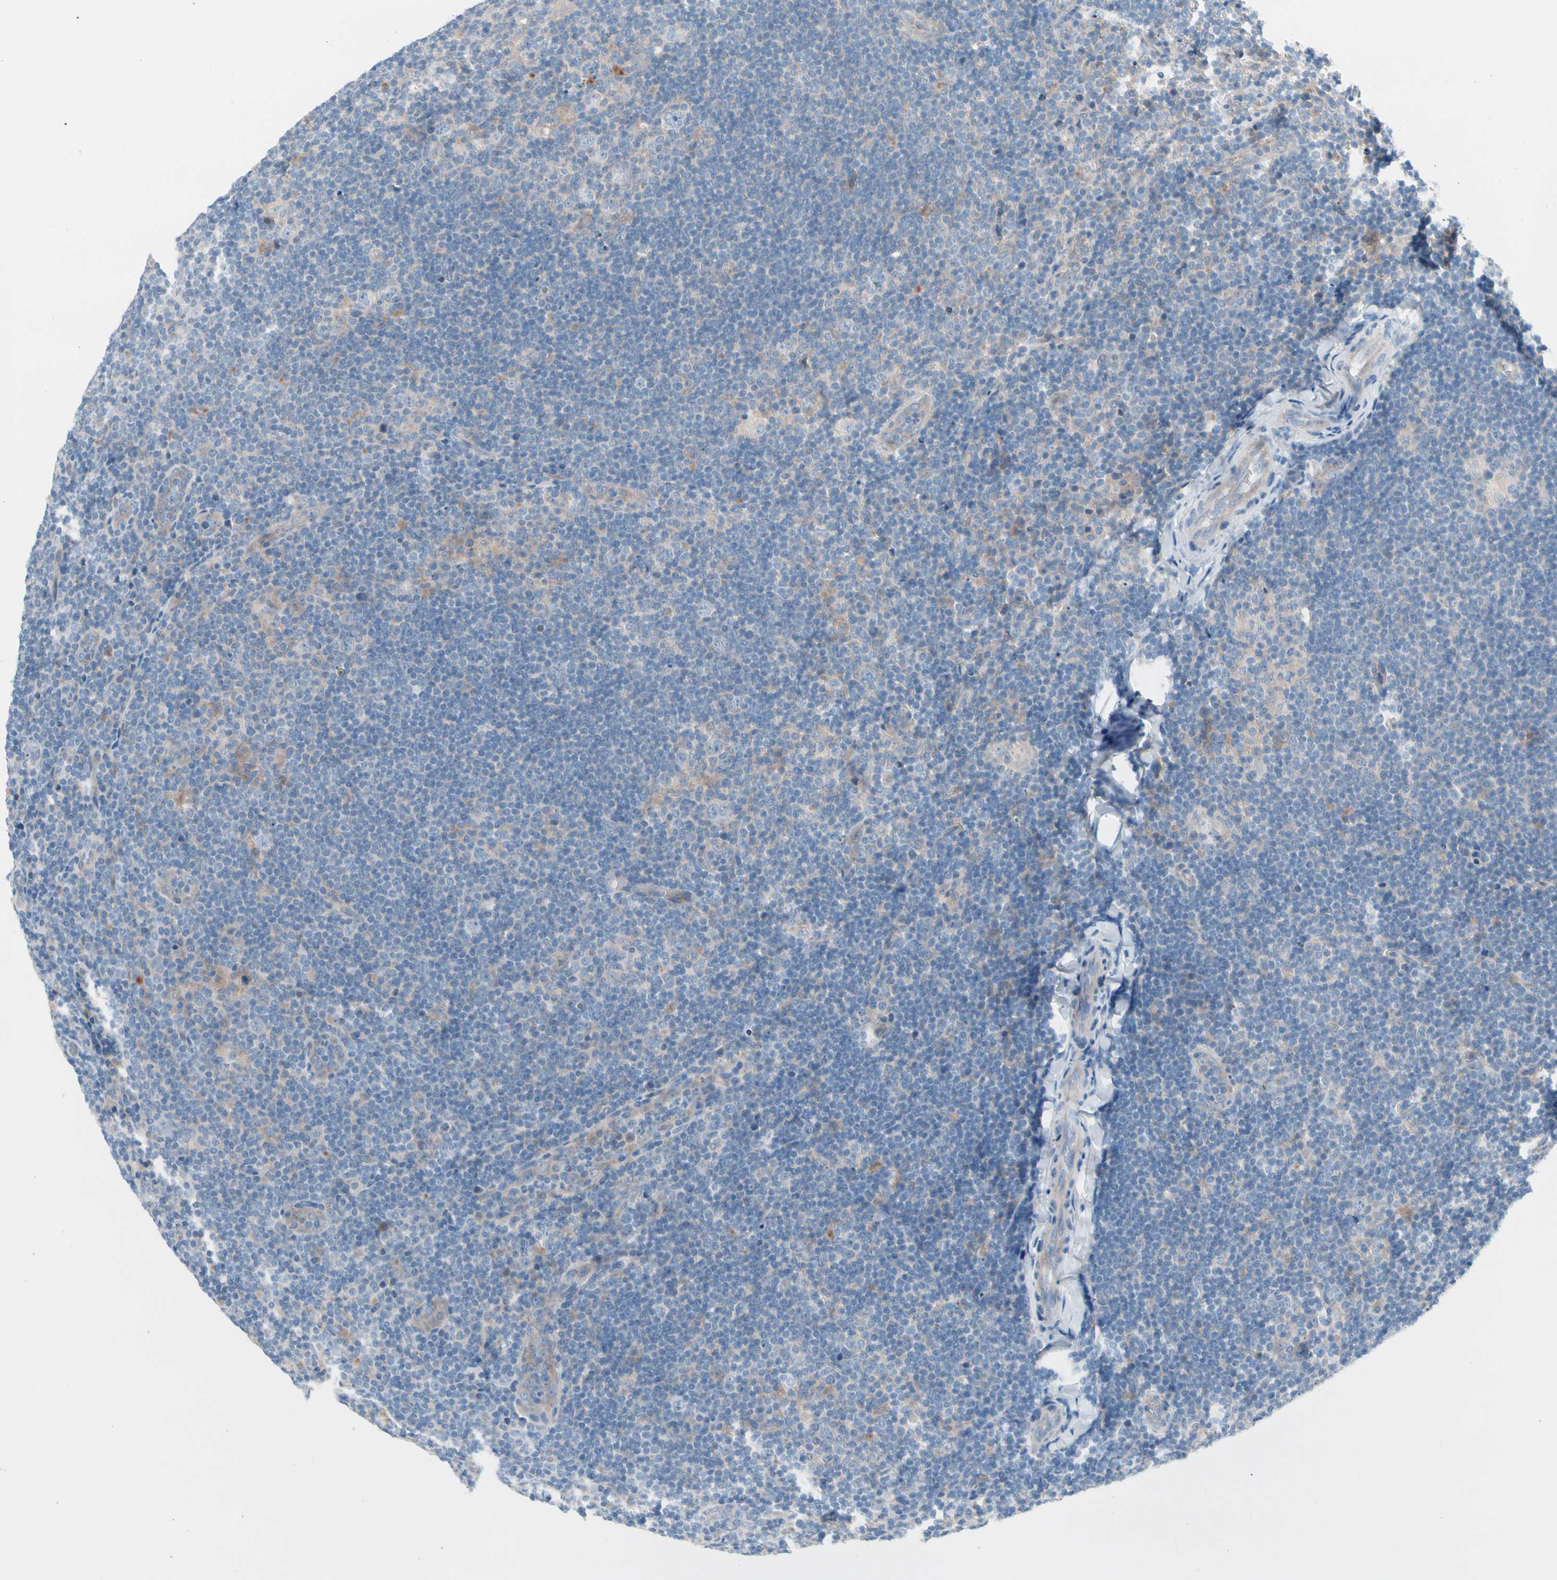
{"staining": {"intensity": "negative", "quantity": "none", "location": "none"}, "tissue": "lymphoma", "cell_type": "Tumor cells", "image_type": "cancer", "snomed": [{"axis": "morphology", "description": "Hodgkin's disease, NOS"}, {"axis": "topography", "description": "Lymph node"}], "caption": "High power microscopy histopathology image of an immunohistochemistry image of Hodgkin's disease, revealing no significant expression in tumor cells.", "gene": "CASQ1", "patient": {"sex": "female", "age": 57}}